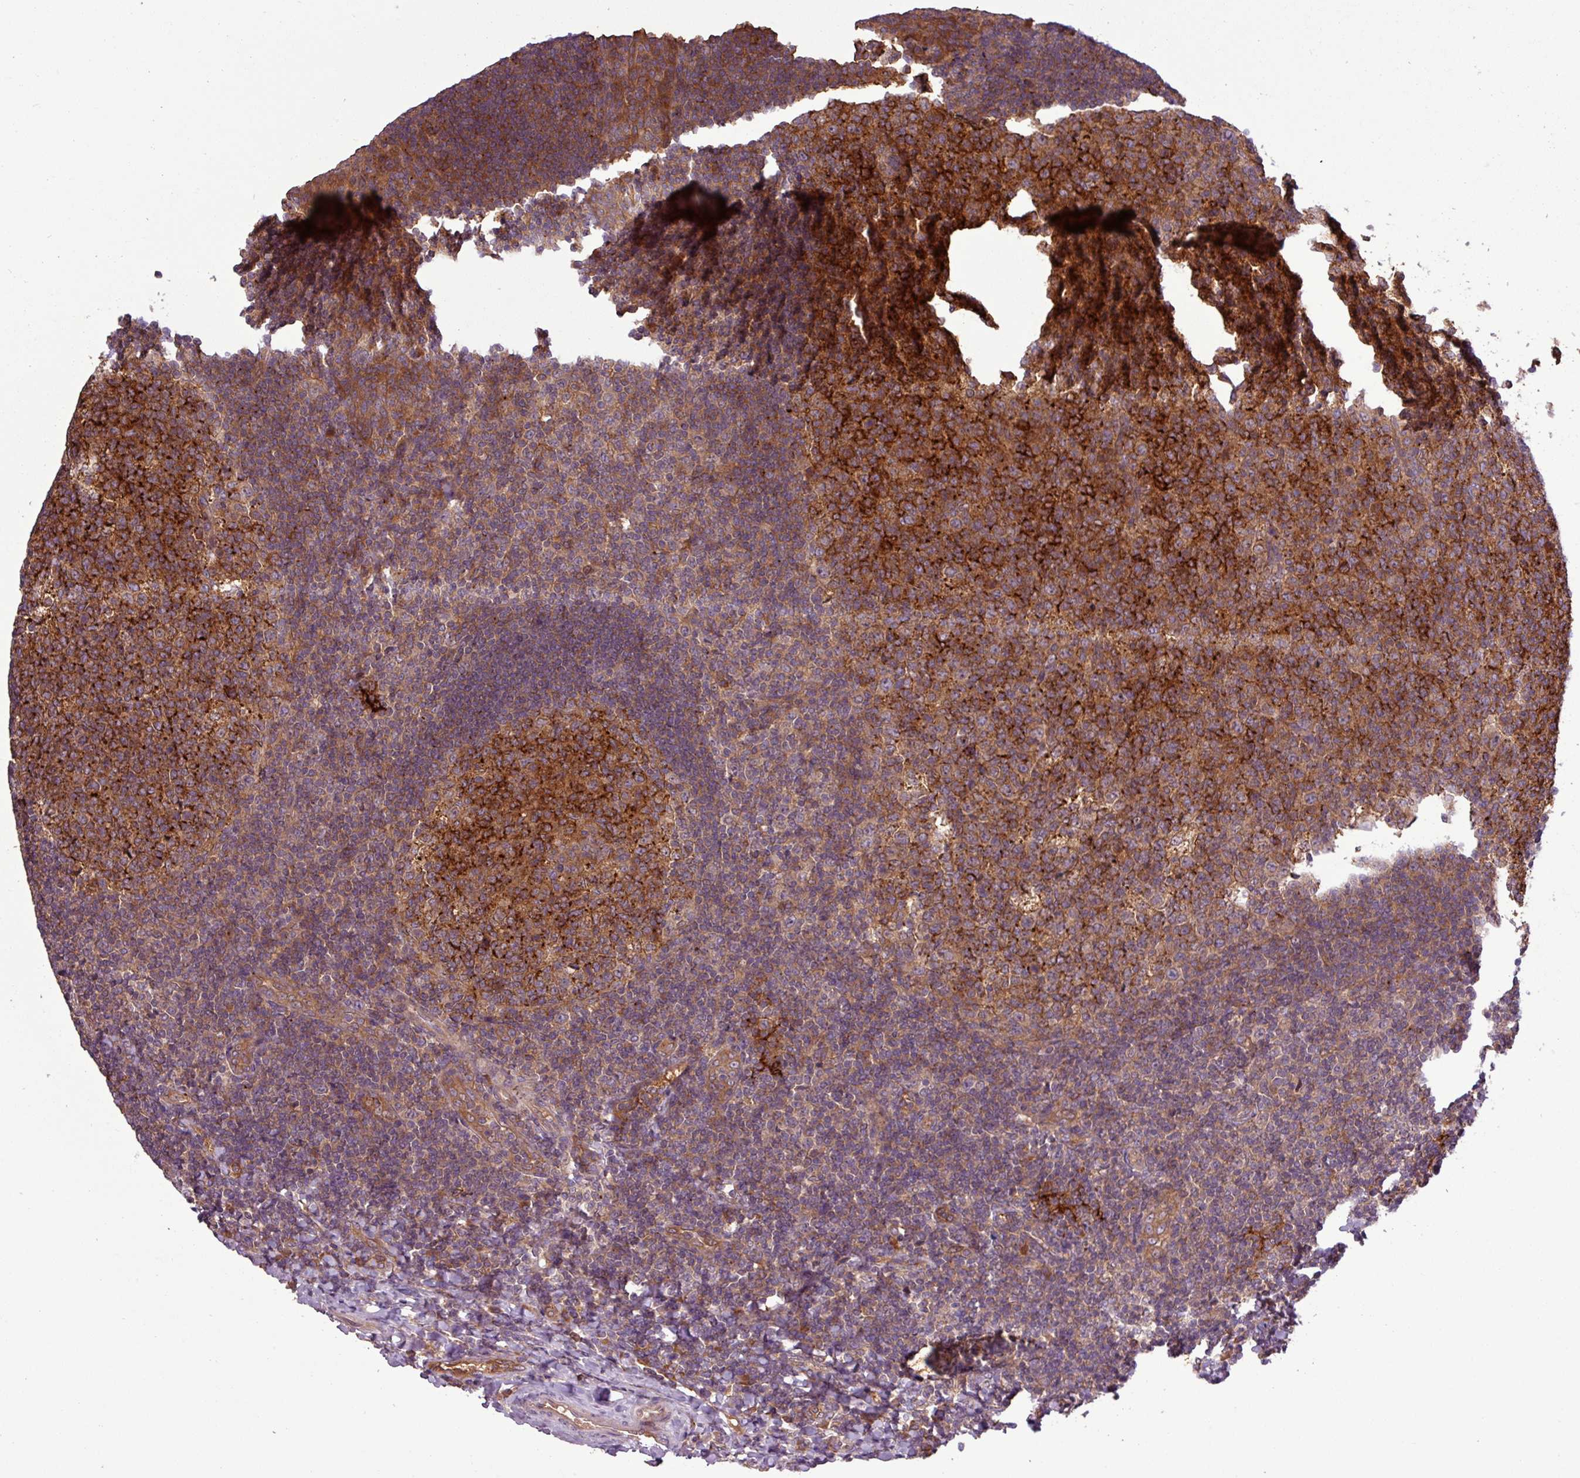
{"staining": {"intensity": "strong", "quantity": ">75%", "location": "cytoplasmic/membranous"}, "tissue": "tonsil", "cell_type": "Germinal center cells", "image_type": "normal", "snomed": [{"axis": "morphology", "description": "Normal tissue, NOS"}, {"axis": "topography", "description": "Tonsil"}], "caption": "Immunohistochemistry (IHC) of normal human tonsil shows high levels of strong cytoplasmic/membranous staining in approximately >75% of germinal center cells. (DAB = brown stain, brightfield microscopy at high magnification).", "gene": "SIRPB2", "patient": {"sex": "male", "age": 17}}